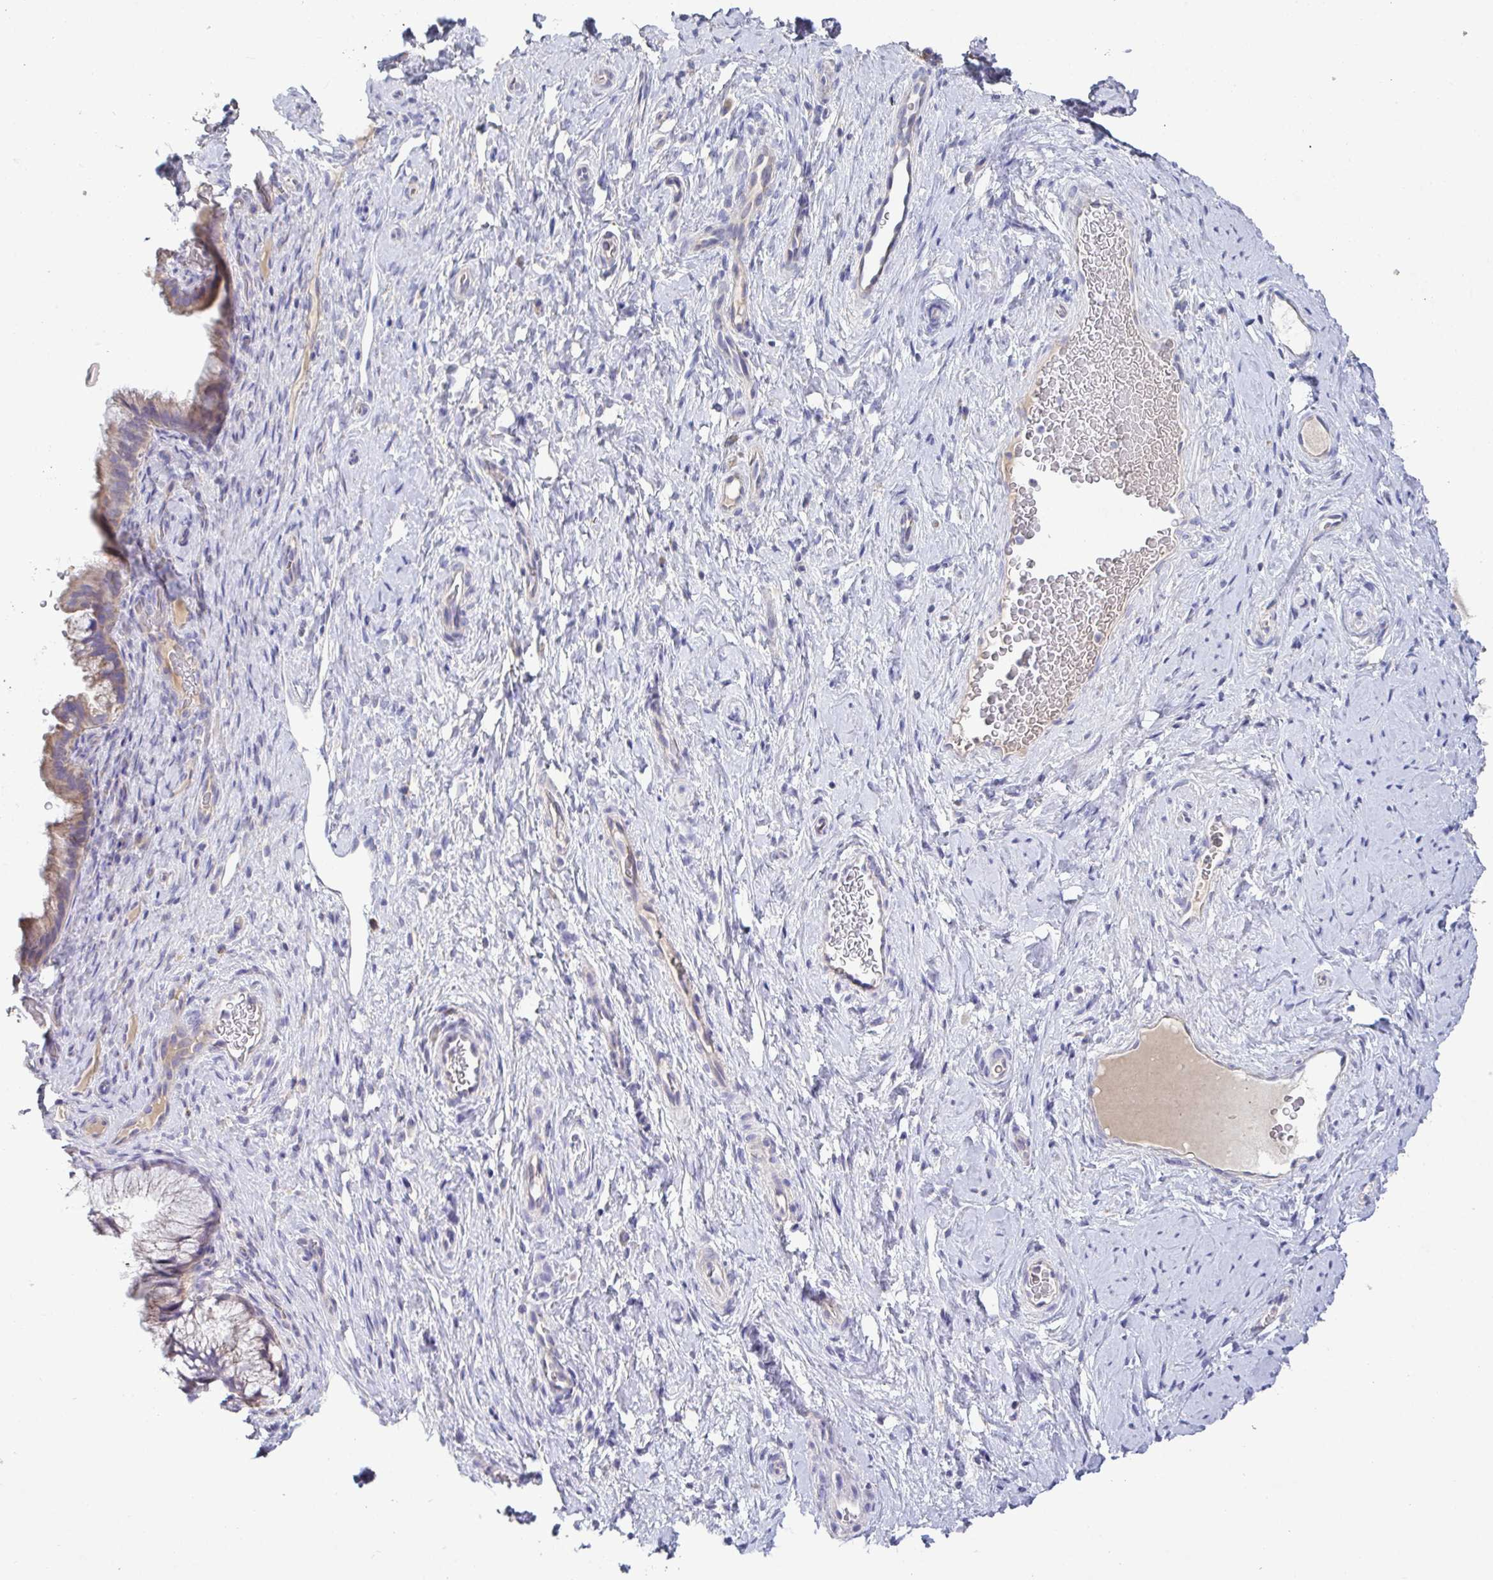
{"staining": {"intensity": "weak", "quantity": ">75%", "location": "cytoplasmic/membranous"}, "tissue": "cervix", "cell_type": "Glandular cells", "image_type": "normal", "snomed": [{"axis": "morphology", "description": "Normal tissue, NOS"}, {"axis": "topography", "description": "Cervix"}], "caption": "A low amount of weak cytoplasmic/membranous expression is seen in approximately >75% of glandular cells in benign cervix. Nuclei are stained in blue.", "gene": "GALNT13", "patient": {"sex": "female", "age": 34}}